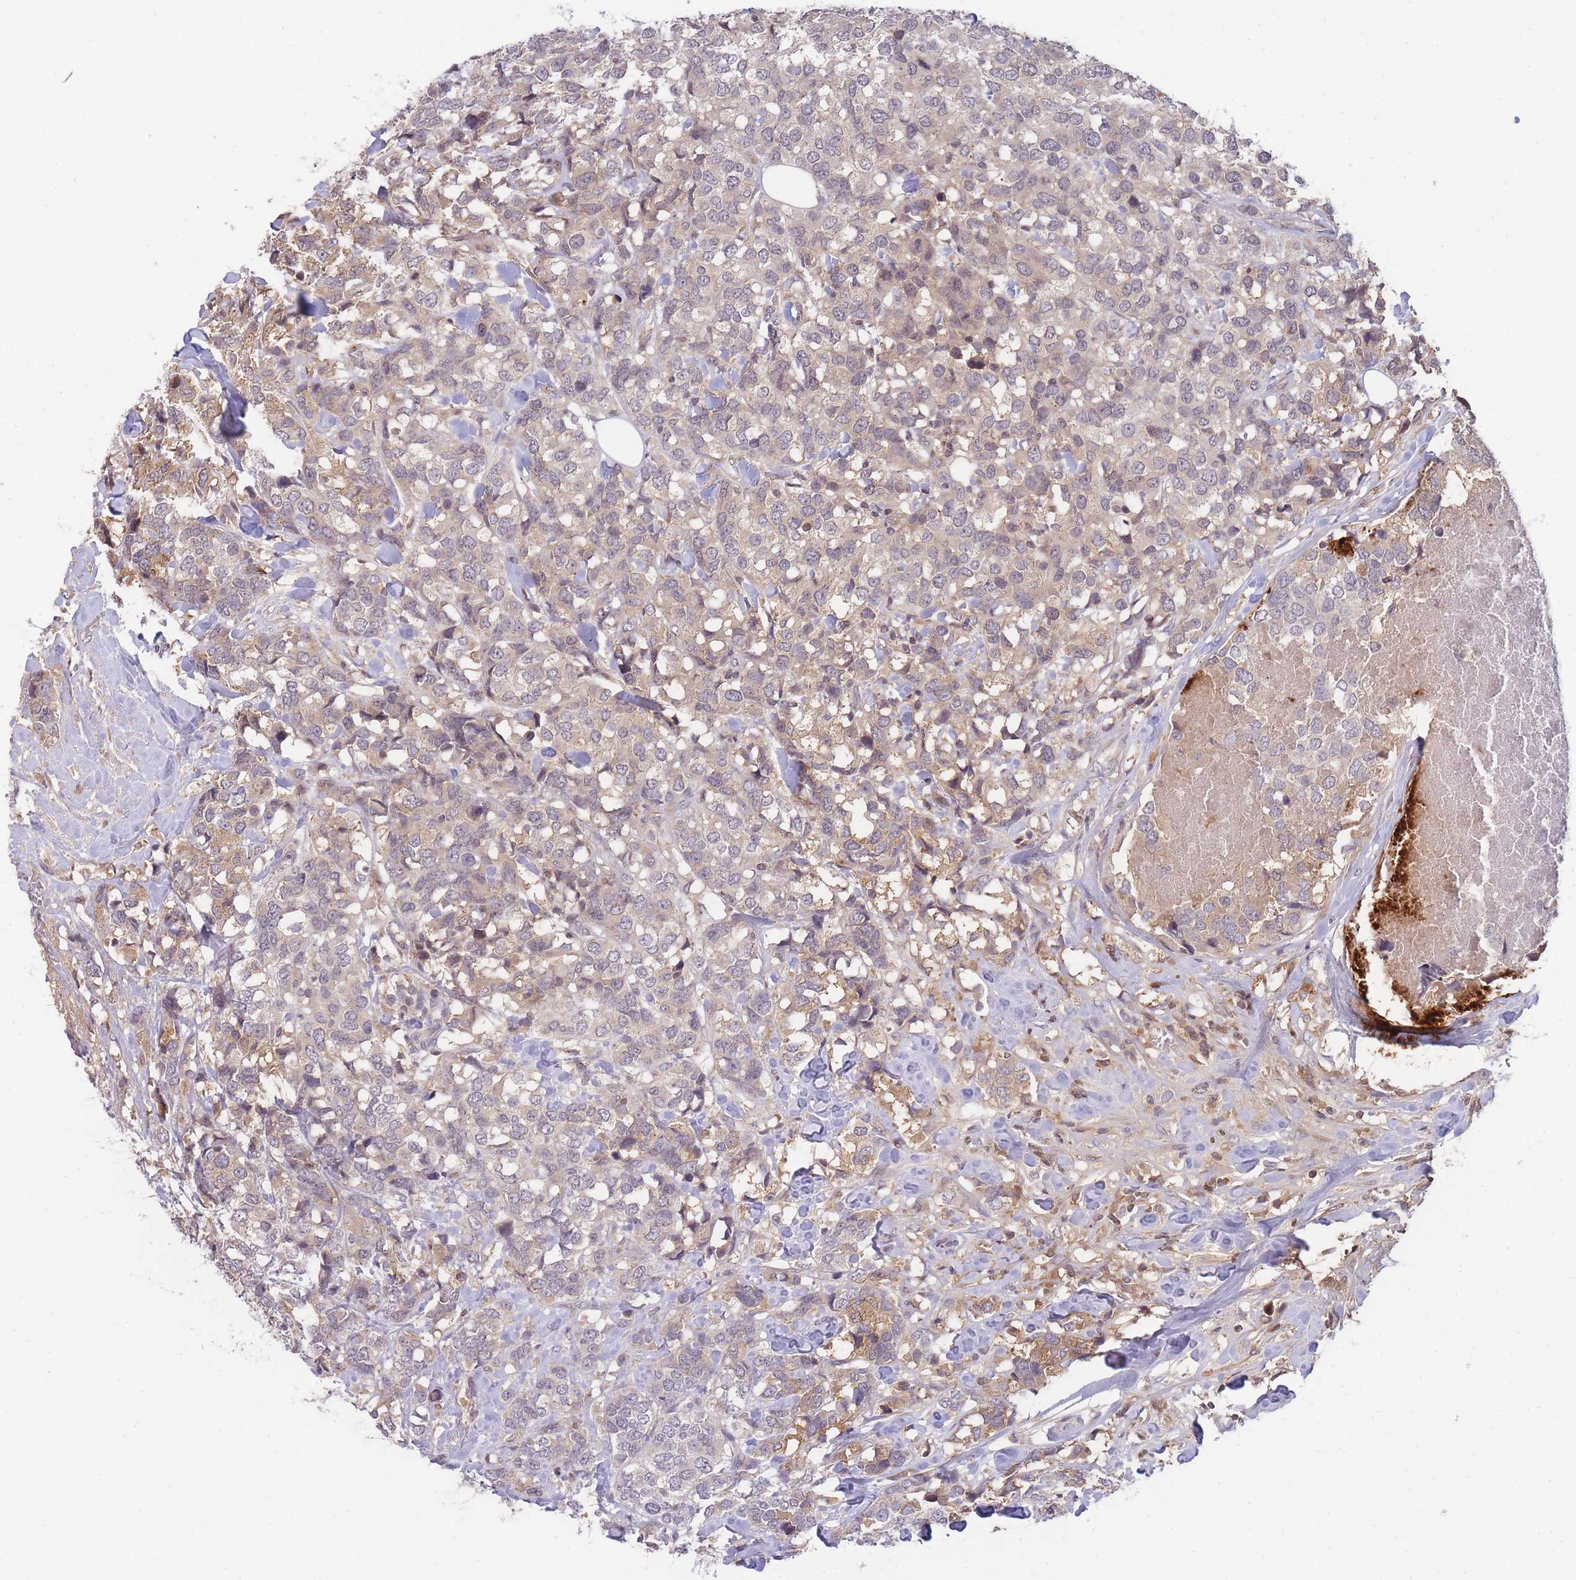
{"staining": {"intensity": "moderate", "quantity": "<25%", "location": "cytoplasmic/membranous"}, "tissue": "breast cancer", "cell_type": "Tumor cells", "image_type": "cancer", "snomed": [{"axis": "morphology", "description": "Lobular carcinoma"}, {"axis": "topography", "description": "Breast"}], "caption": "Tumor cells demonstrate low levels of moderate cytoplasmic/membranous positivity in about <25% of cells in breast cancer.", "gene": "RALGDS", "patient": {"sex": "female", "age": 59}}